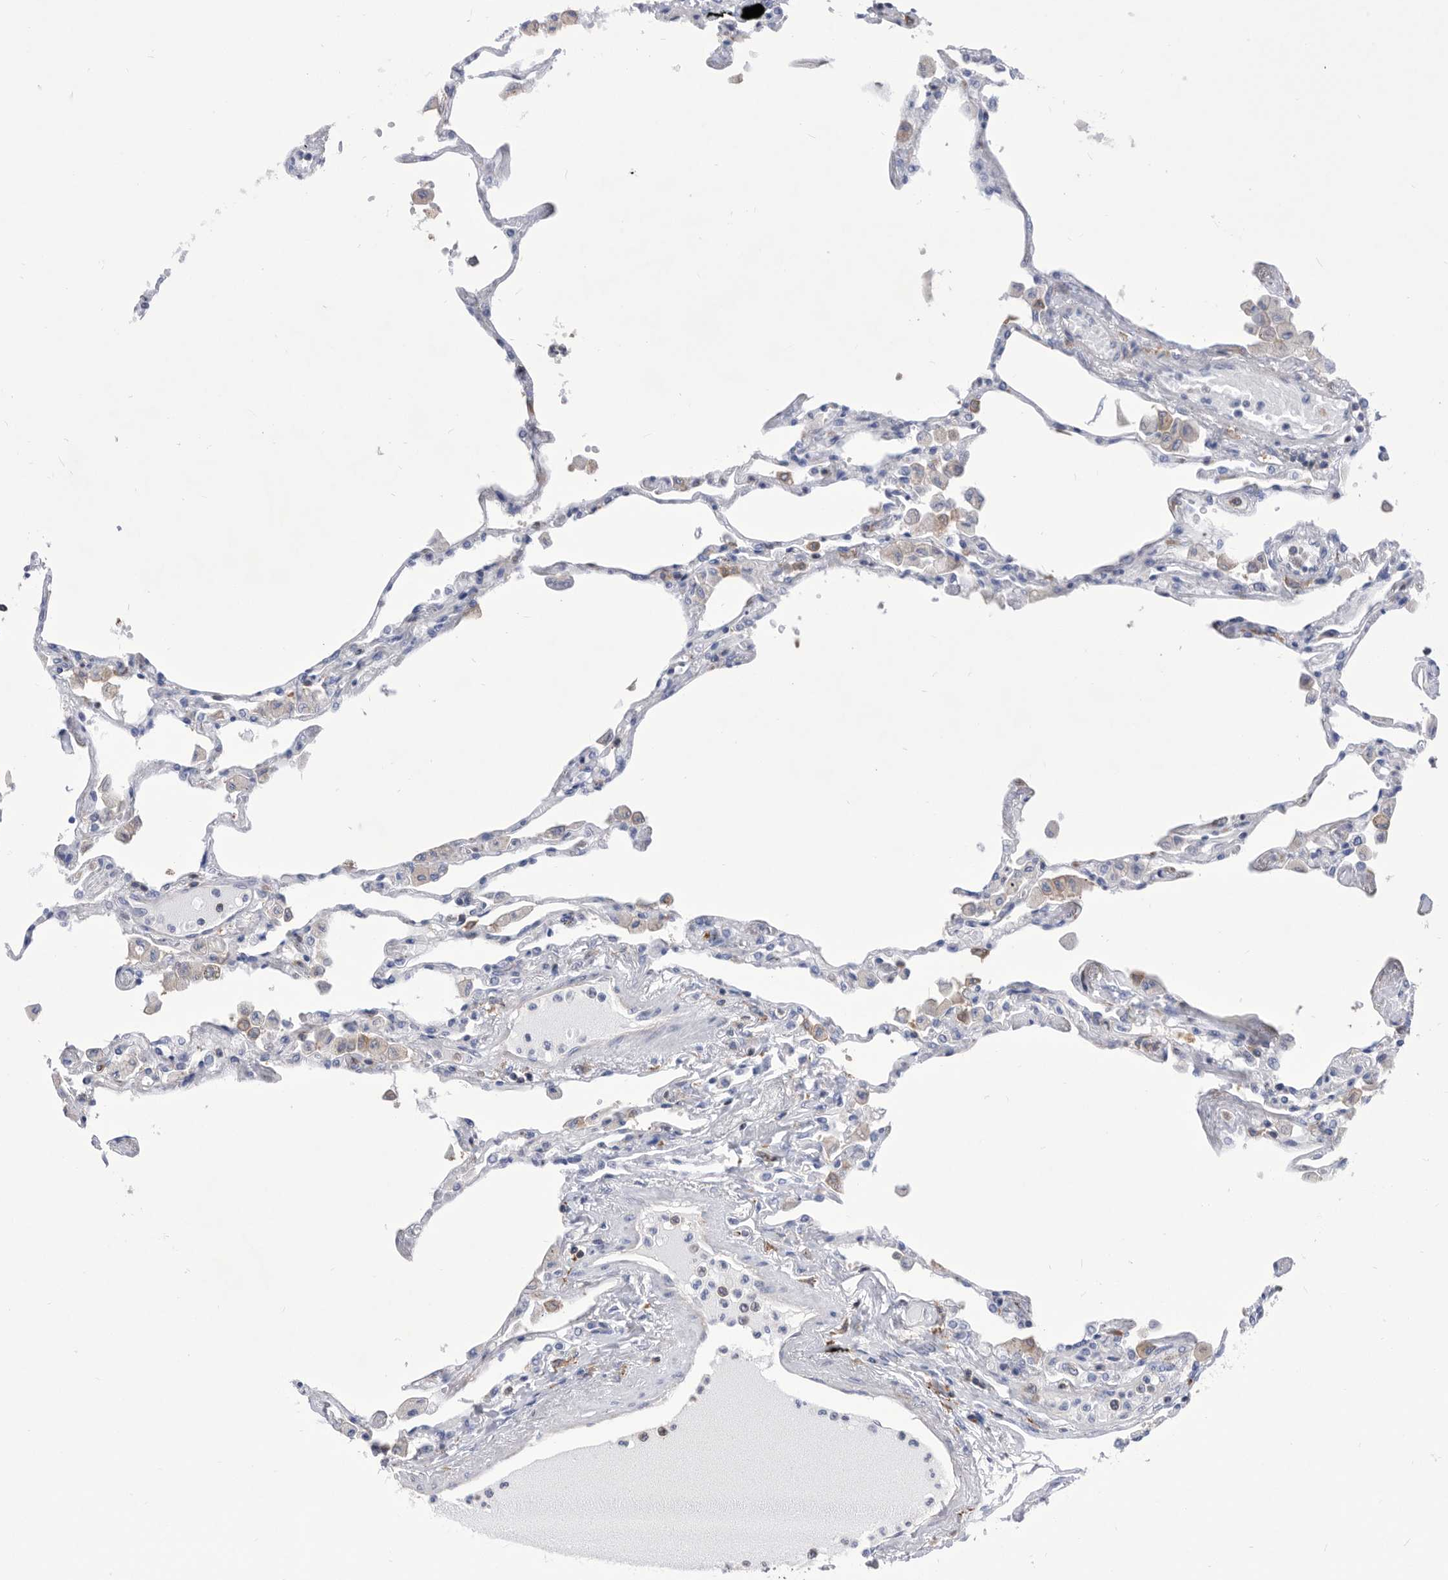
{"staining": {"intensity": "negative", "quantity": "none", "location": "none"}, "tissue": "lung", "cell_type": "Alveolar cells", "image_type": "normal", "snomed": [{"axis": "morphology", "description": "Normal tissue, NOS"}, {"axis": "topography", "description": "Bronchus"}, {"axis": "topography", "description": "Lung"}], "caption": "DAB (3,3'-diaminobenzidine) immunohistochemical staining of benign human lung displays no significant expression in alveolar cells. (DAB immunohistochemistry, high magnification).", "gene": "SMG7", "patient": {"sex": "female", "age": 49}}